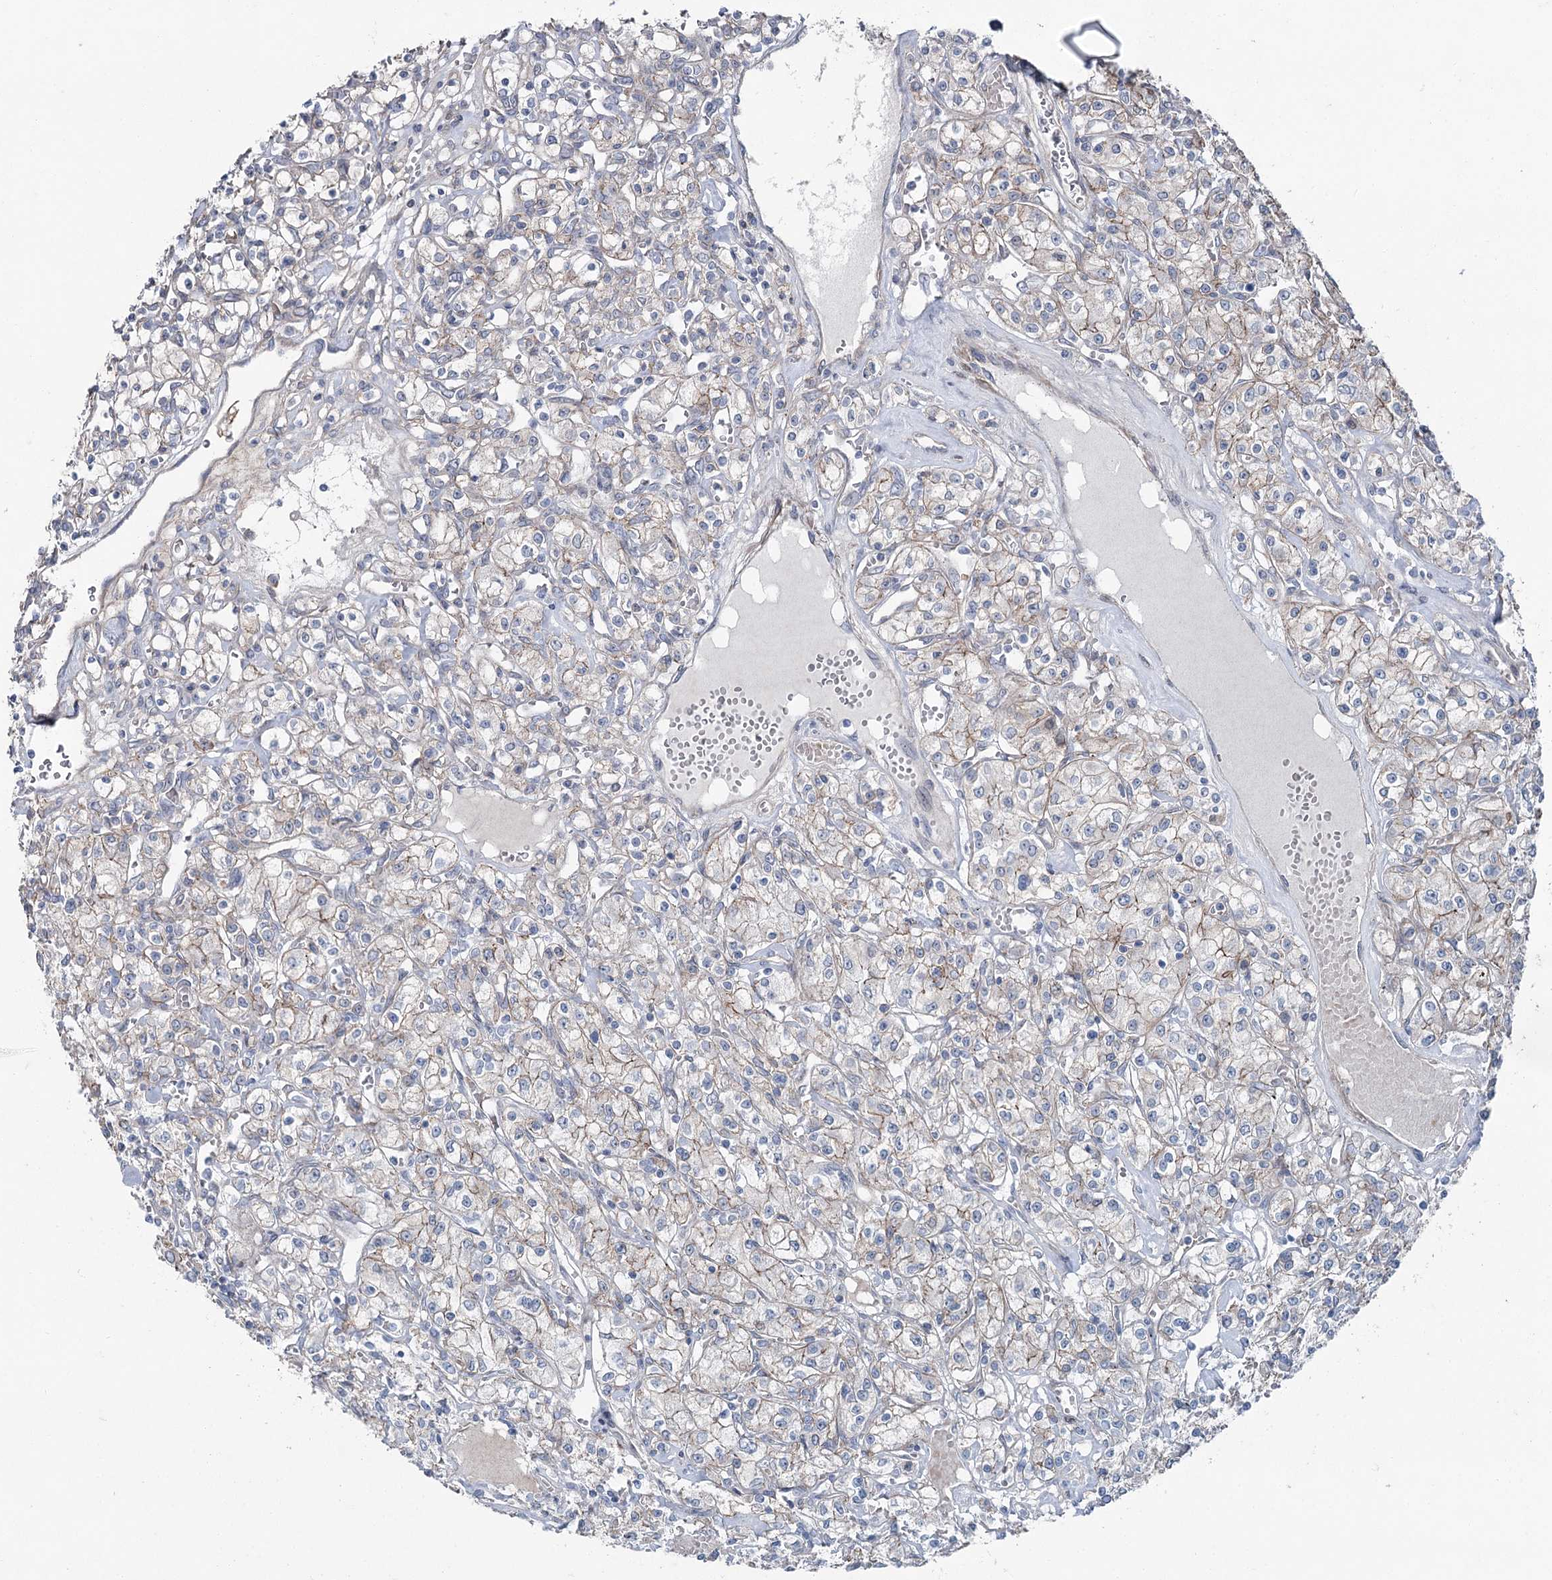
{"staining": {"intensity": "moderate", "quantity": "<25%", "location": "cytoplasmic/membranous"}, "tissue": "renal cancer", "cell_type": "Tumor cells", "image_type": "cancer", "snomed": [{"axis": "morphology", "description": "Adenocarcinoma, NOS"}, {"axis": "topography", "description": "Kidney"}], "caption": "Protein expression by IHC demonstrates moderate cytoplasmic/membranous positivity in approximately <25% of tumor cells in renal cancer (adenocarcinoma).", "gene": "FAM120B", "patient": {"sex": "female", "age": 59}}